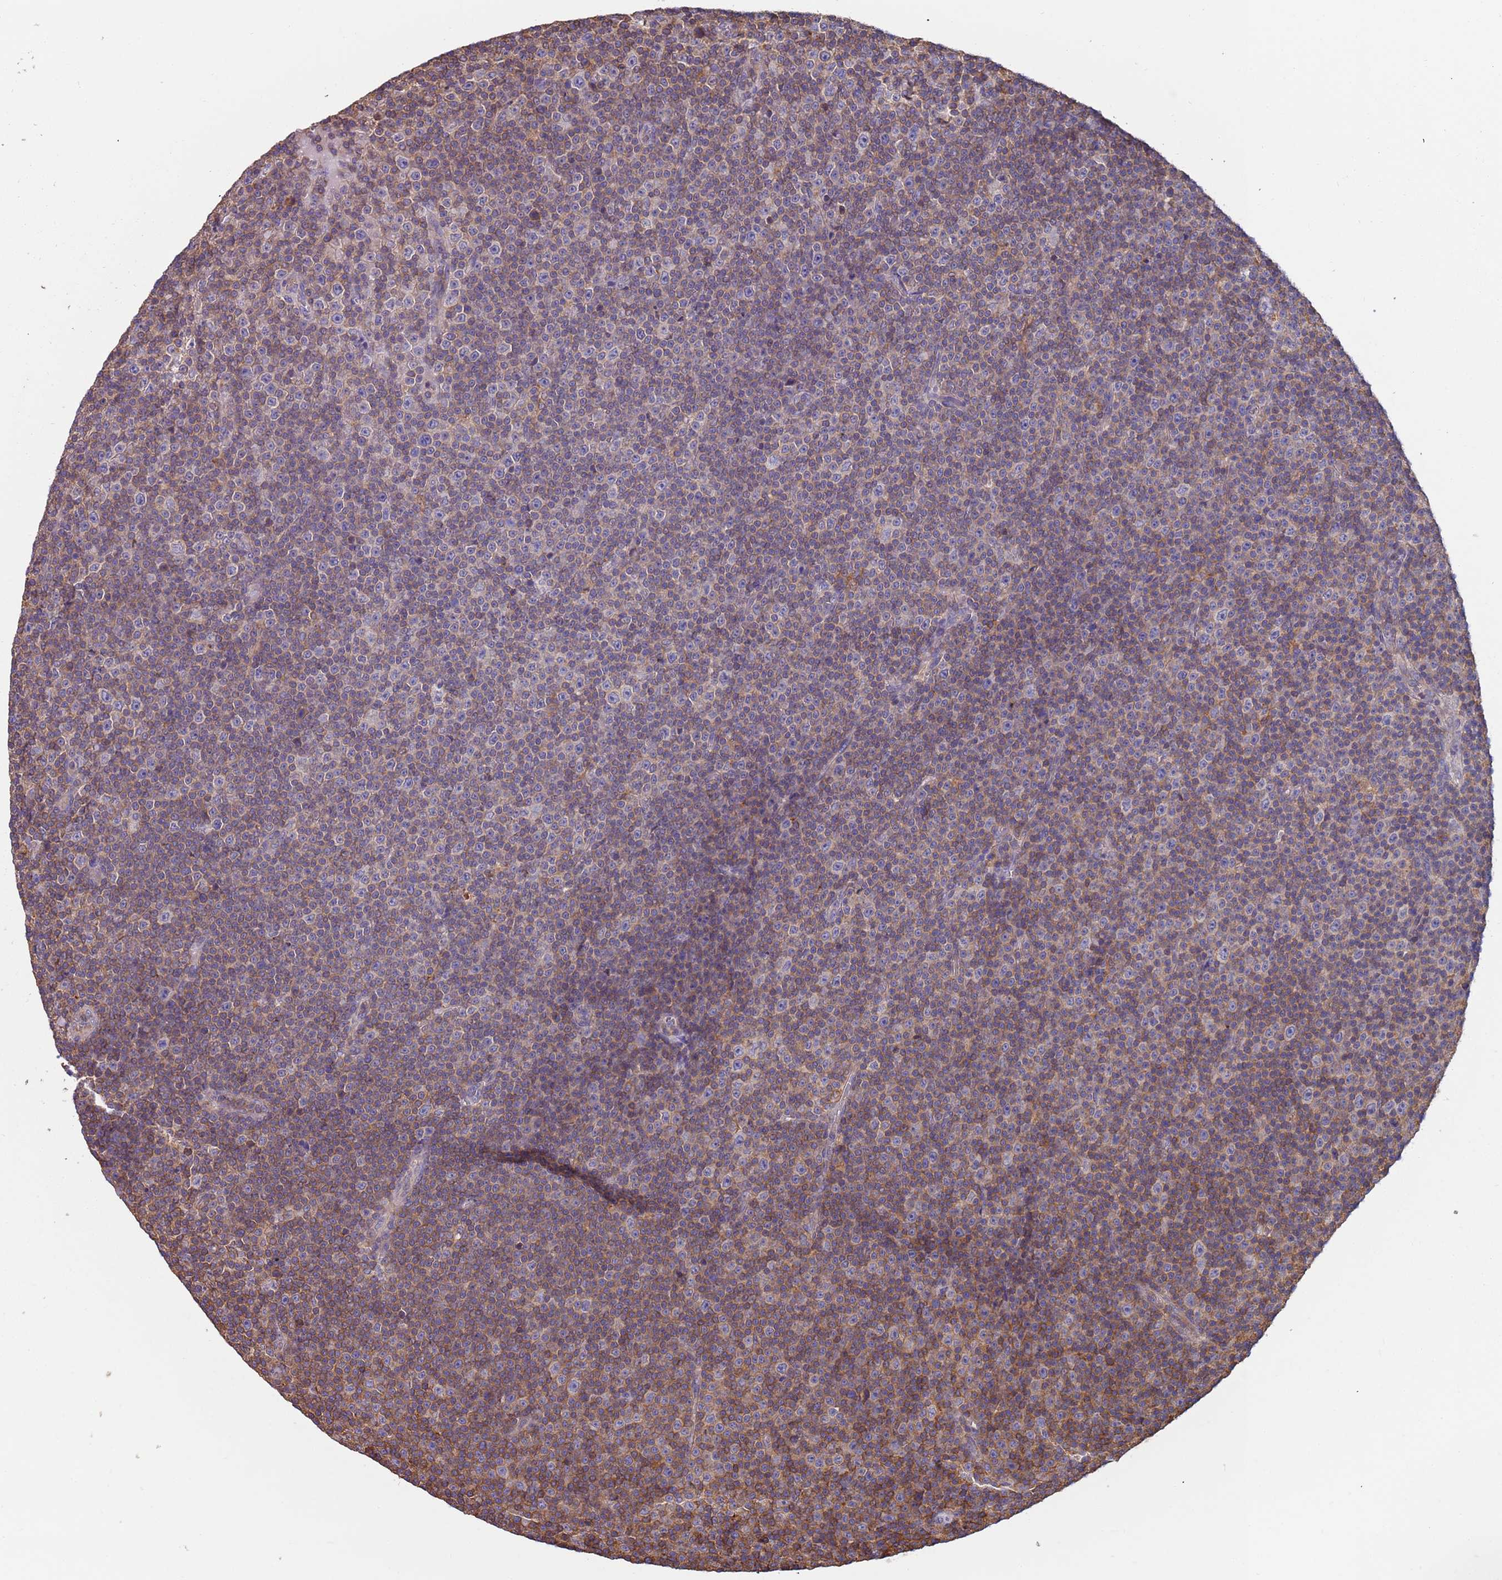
{"staining": {"intensity": "negative", "quantity": "none", "location": "none"}, "tissue": "lymphoma", "cell_type": "Tumor cells", "image_type": "cancer", "snomed": [{"axis": "morphology", "description": "Malignant lymphoma, non-Hodgkin's type, Low grade"}, {"axis": "topography", "description": "Lymph node"}], "caption": "This is a photomicrograph of immunohistochemistry staining of lymphoma, which shows no positivity in tumor cells.", "gene": "SYT4", "patient": {"sex": "female", "age": 67}}